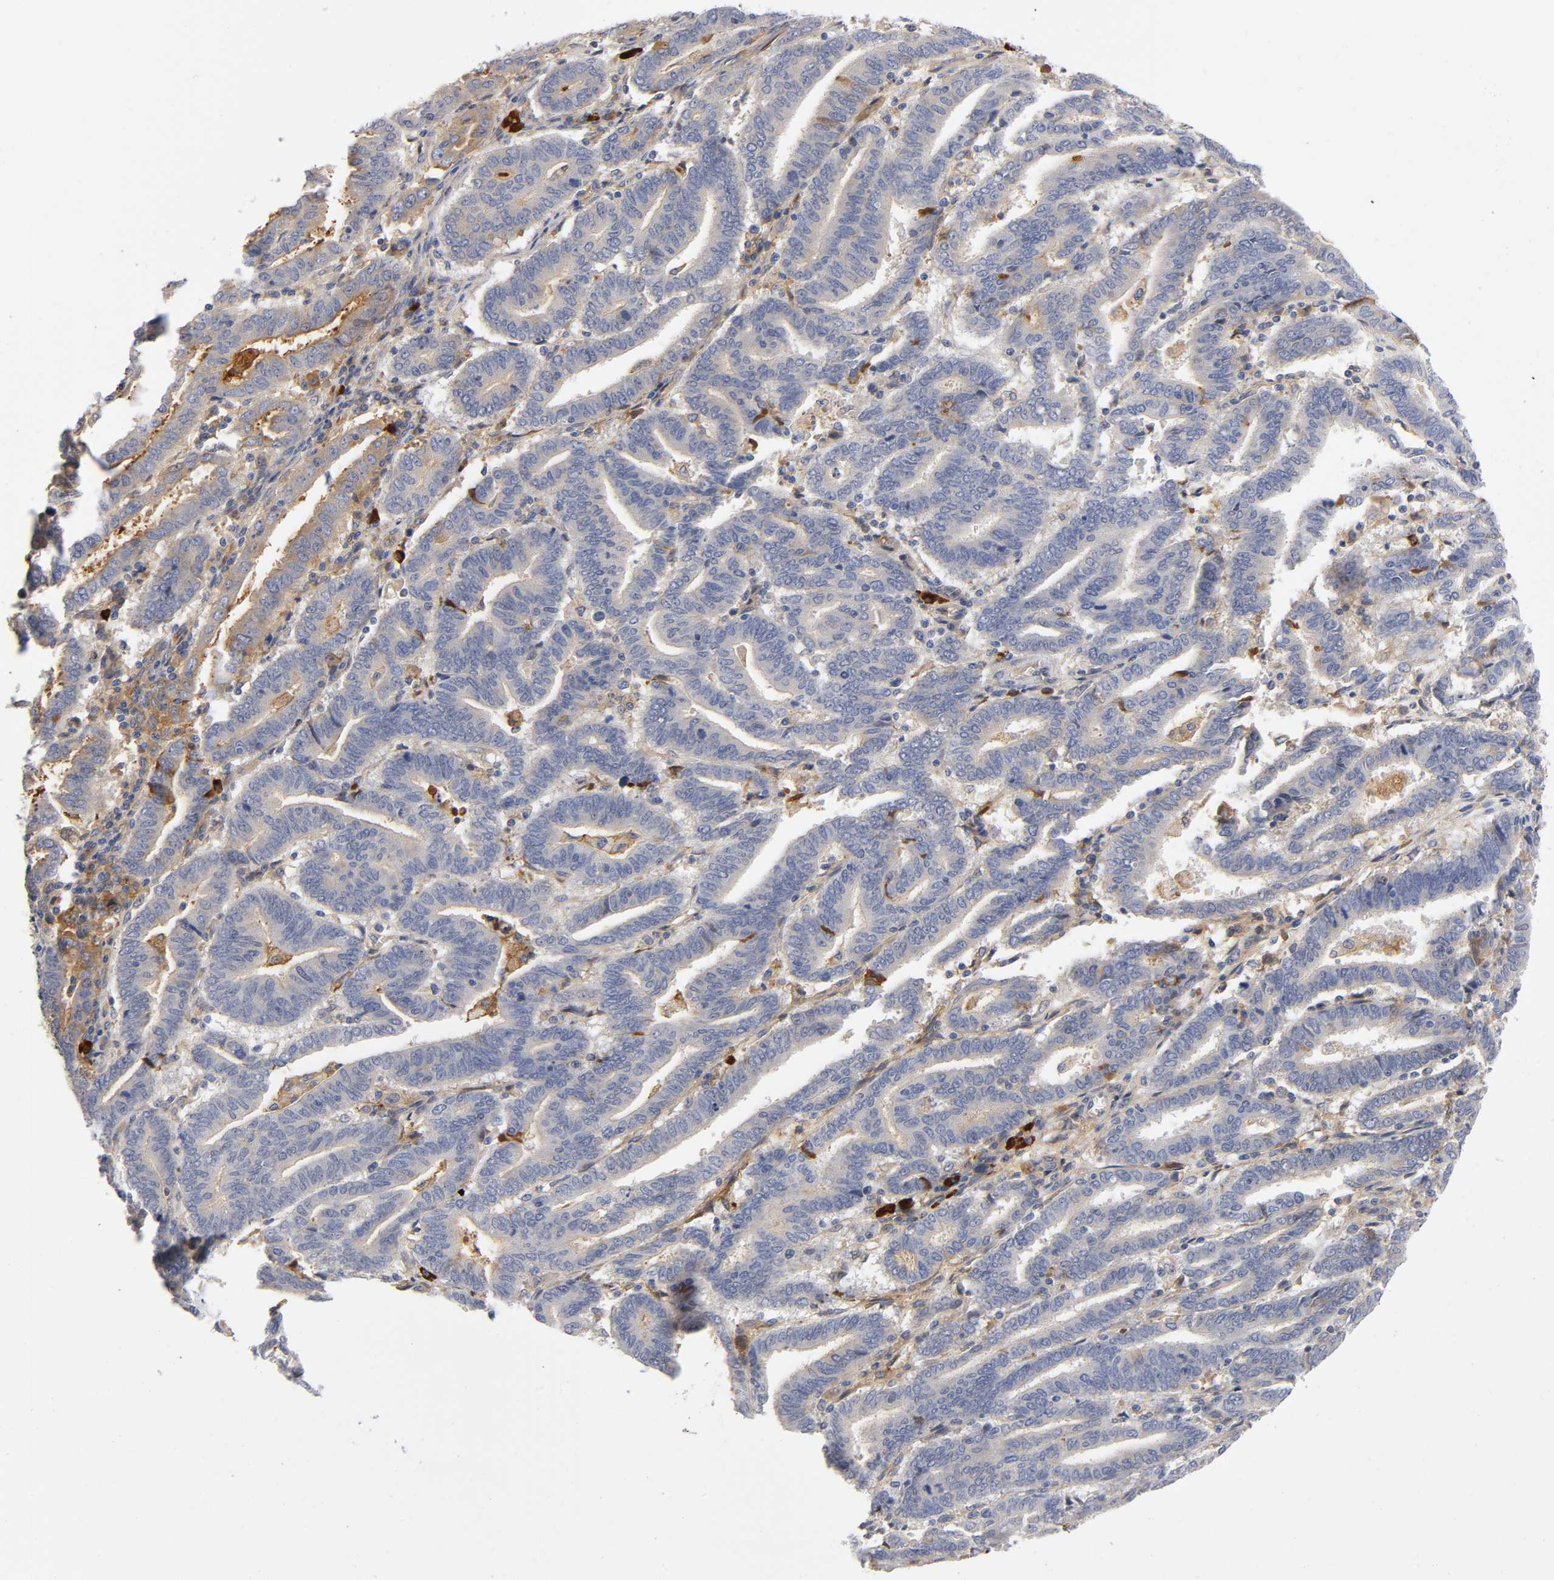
{"staining": {"intensity": "weak", "quantity": ">75%", "location": "cytoplasmic/membranous"}, "tissue": "endometrial cancer", "cell_type": "Tumor cells", "image_type": "cancer", "snomed": [{"axis": "morphology", "description": "Adenocarcinoma, NOS"}, {"axis": "topography", "description": "Uterus"}], "caption": "Immunohistochemical staining of human endometrial cancer demonstrates low levels of weak cytoplasmic/membranous protein expression in approximately >75% of tumor cells. The staining is performed using DAB (3,3'-diaminobenzidine) brown chromogen to label protein expression. The nuclei are counter-stained blue using hematoxylin.", "gene": "NOVA1", "patient": {"sex": "female", "age": 83}}